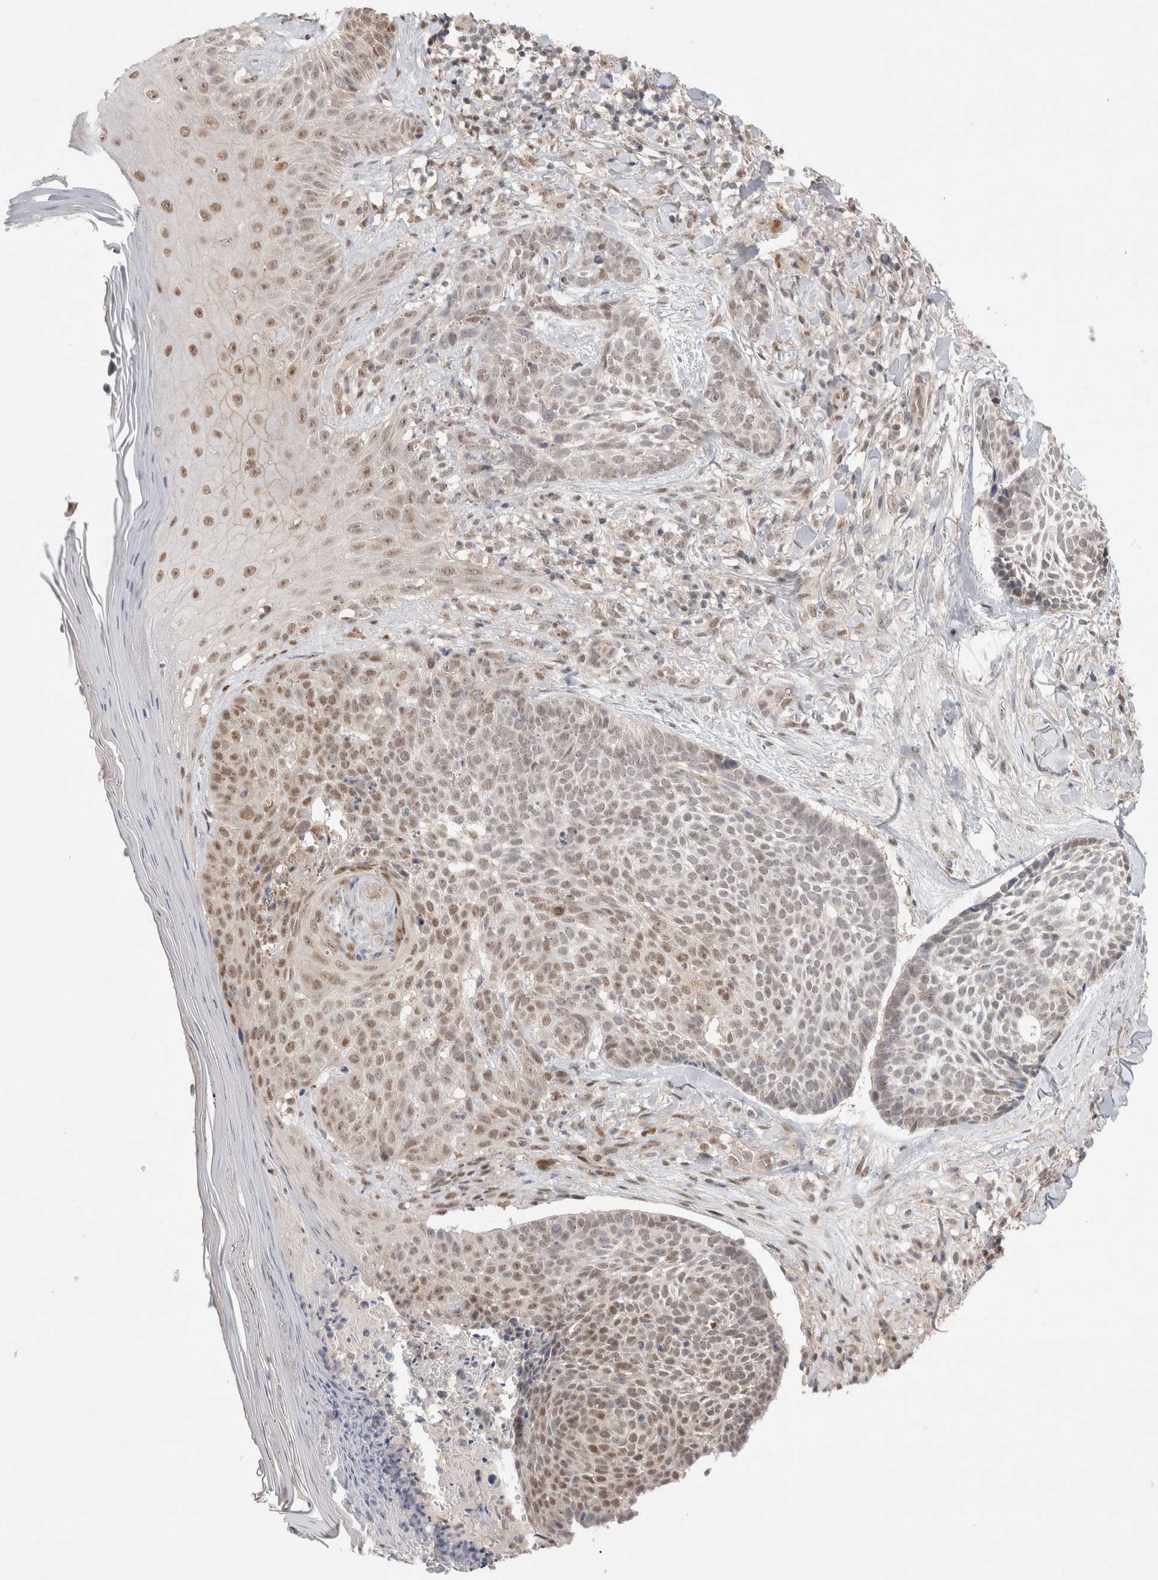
{"staining": {"intensity": "weak", "quantity": "25%-75%", "location": "nuclear"}, "tissue": "skin cancer", "cell_type": "Tumor cells", "image_type": "cancer", "snomed": [{"axis": "morphology", "description": "Normal tissue, NOS"}, {"axis": "morphology", "description": "Basal cell carcinoma"}, {"axis": "topography", "description": "Skin"}], "caption": "Approximately 25%-75% of tumor cells in human basal cell carcinoma (skin) exhibit weak nuclear protein positivity as visualized by brown immunohistochemical staining.", "gene": "SLC29A1", "patient": {"sex": "male", "age": 67}}